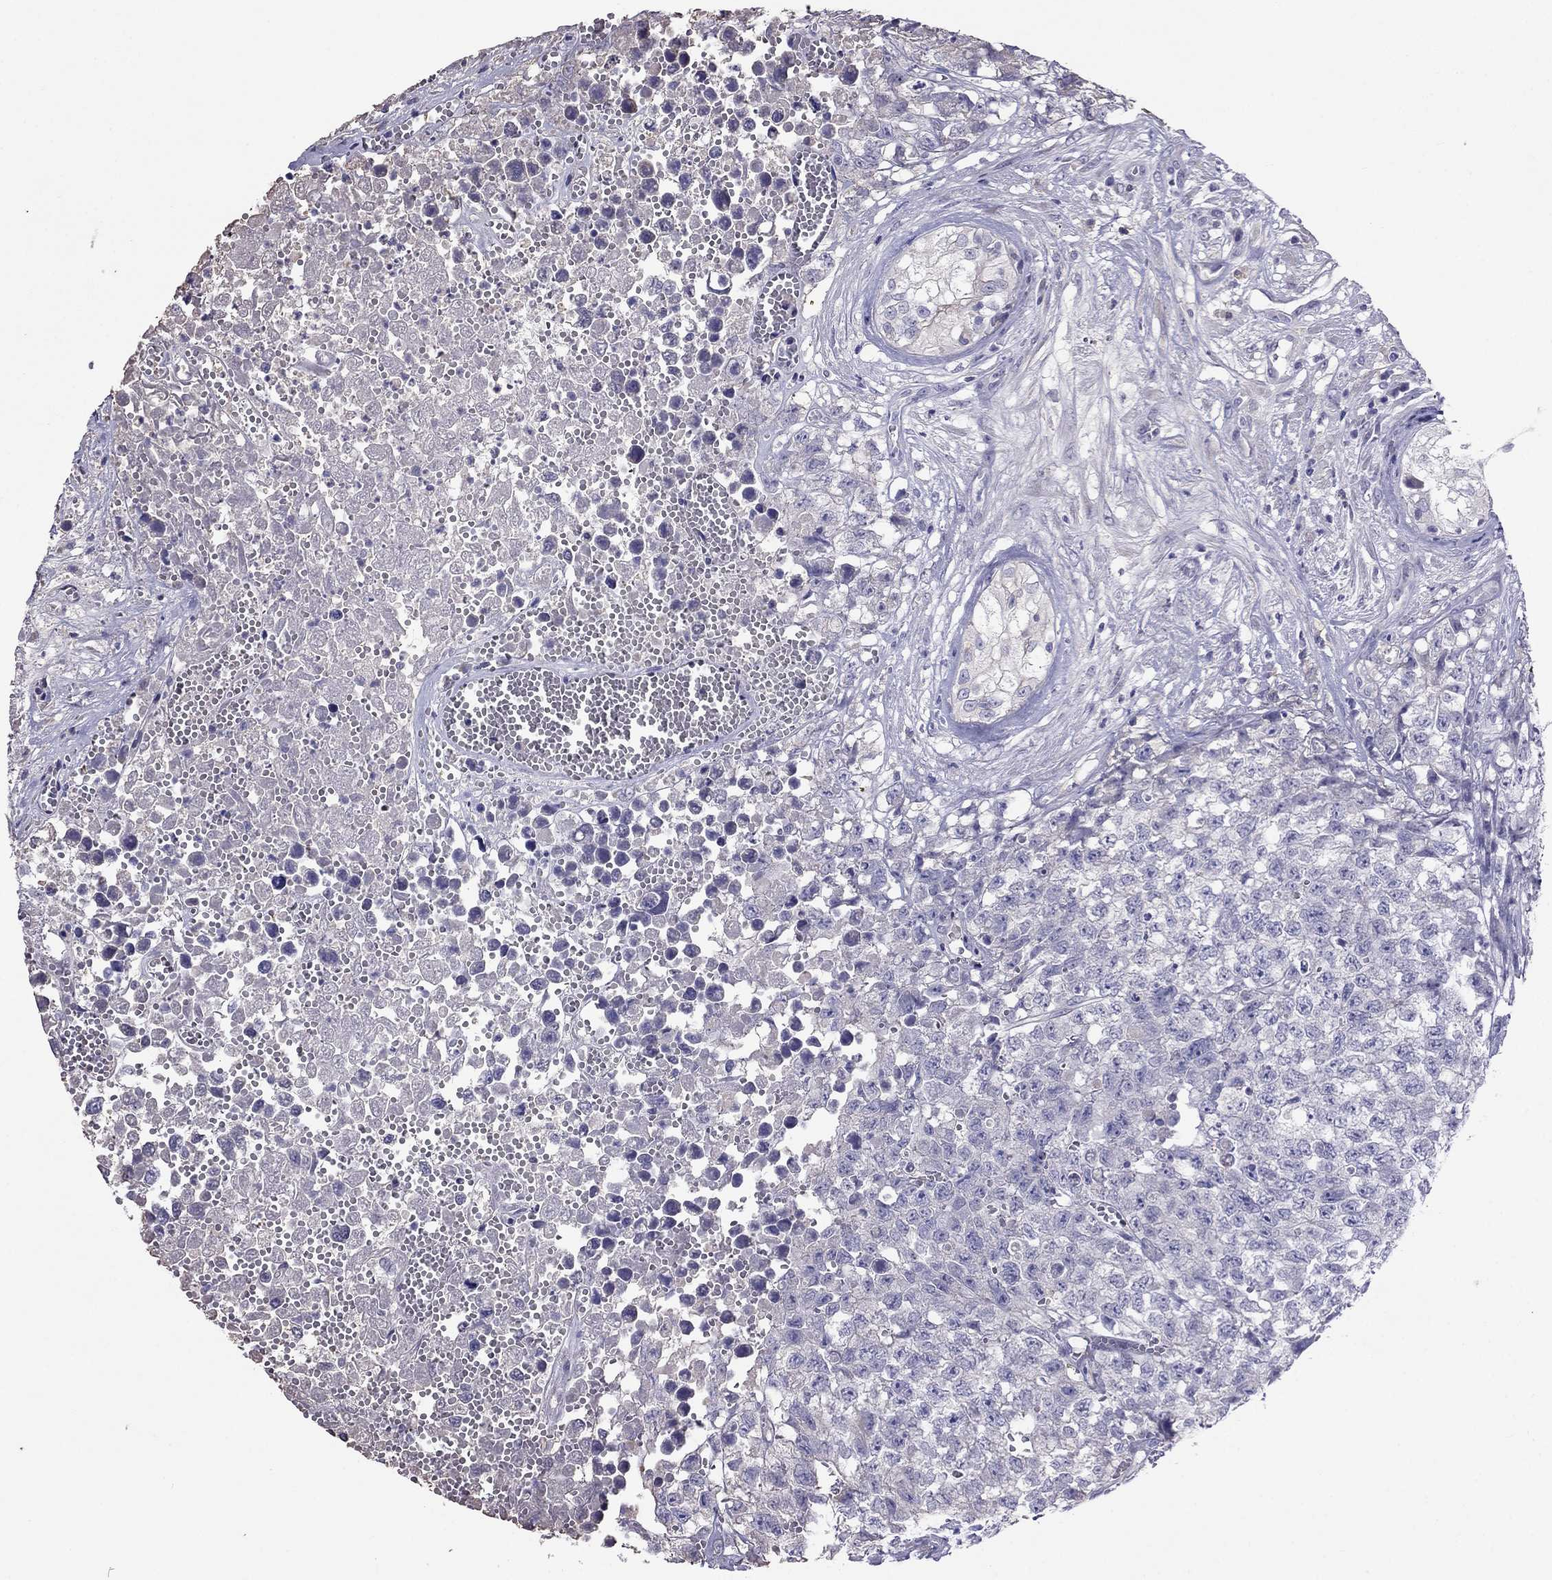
{"staining": {"intensity": "negative", "quantity": "none", "location": "none"}, "tissue": "testis cancer", "cell_type": "Tumor cells", "image_type": "cancer", "snomed": [{"axis": "morphology", "description": "Seminoma, NOS"}, {"axis": "morphology", "description": "Carcinoma, Embryonal, NOS"}, {"axis": "topography", "description": "Testis"}], "caption": "This micrograph is of embryonal carcinoma (testis) stained with immunohistochemistry (IHC) to label a protein in brown with the nuclei are counter-stained blue. There is no expression in tumor cells.", "gene": "TBC1D21", "patient": {"sex": "male", "age": 22}}